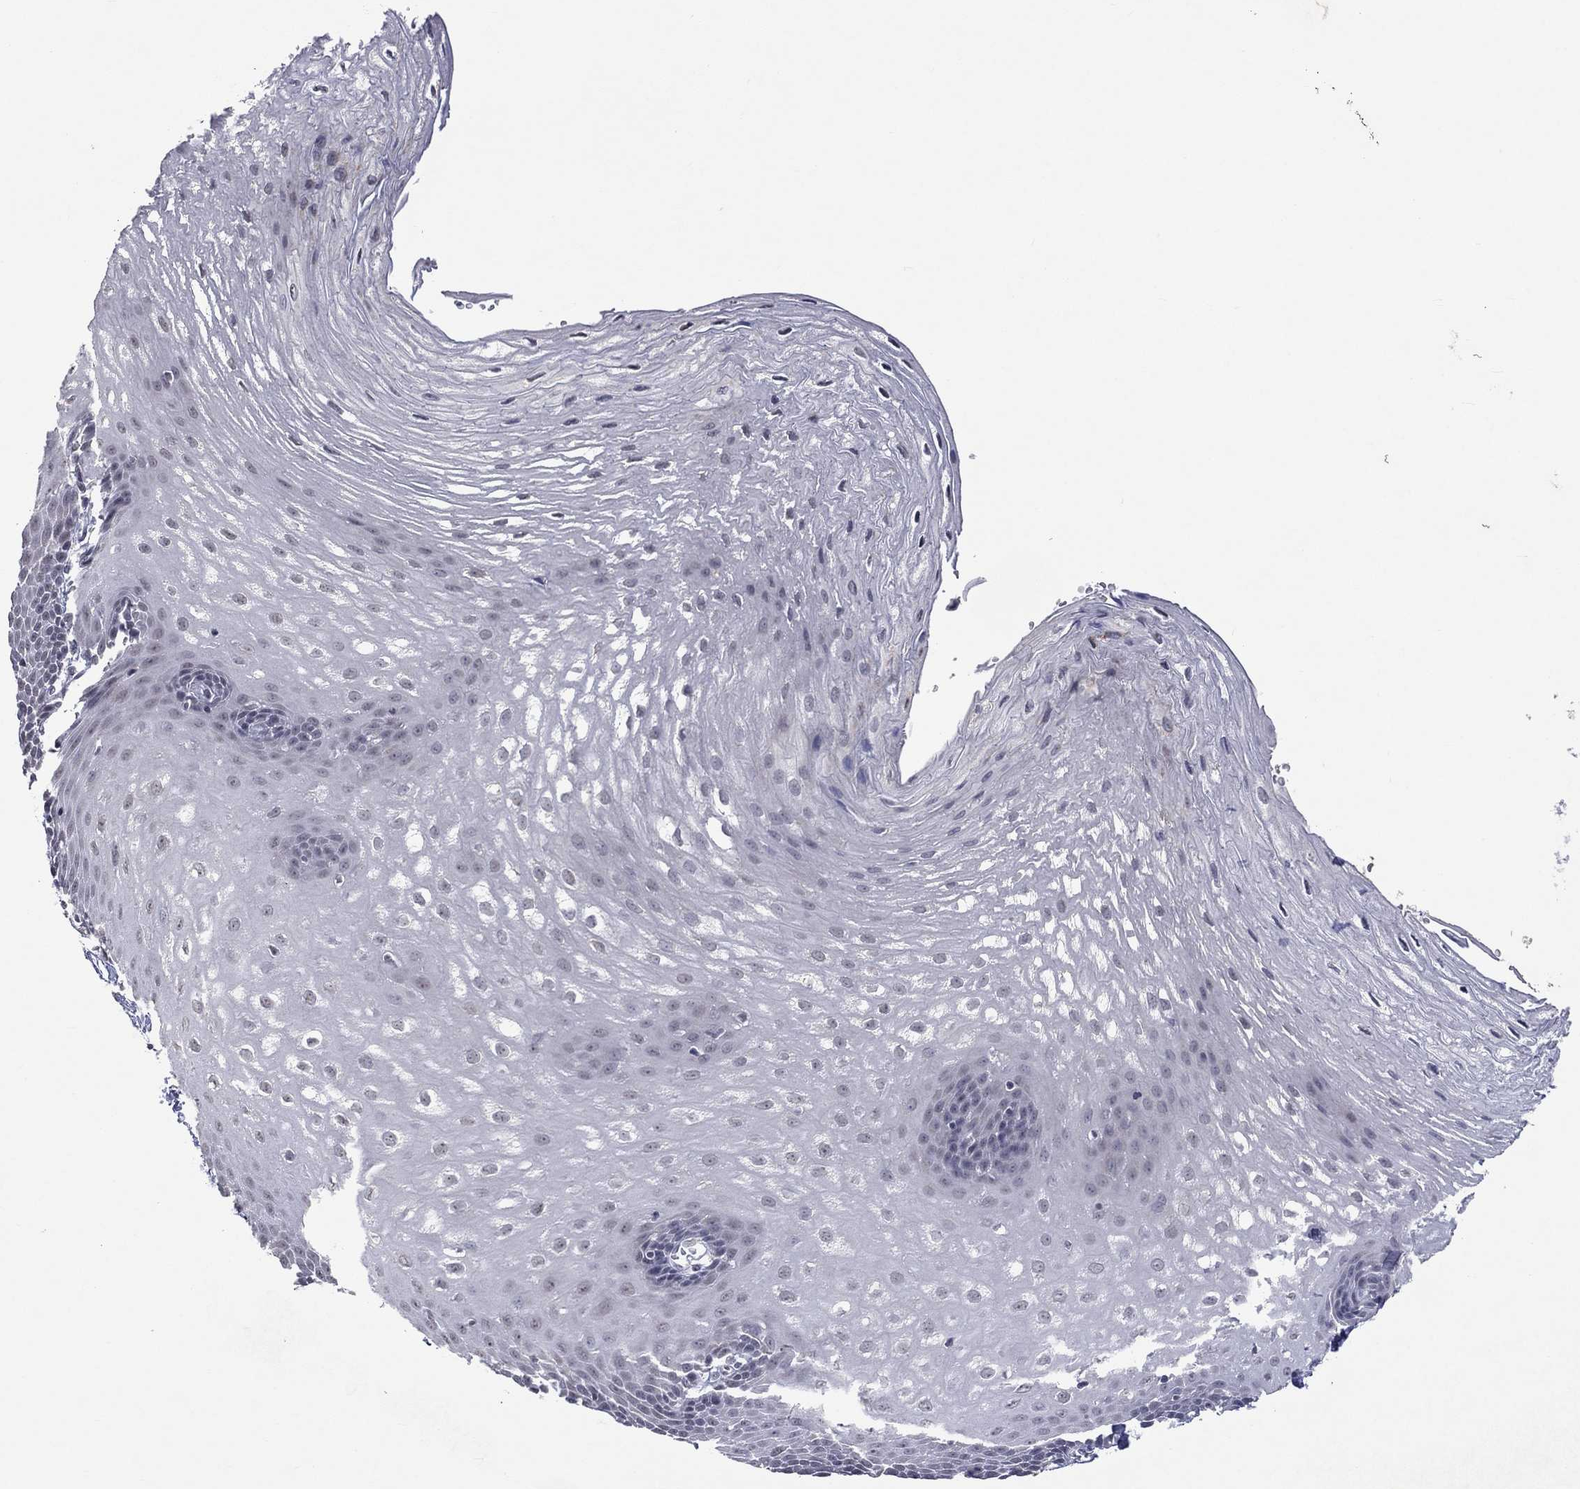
{"staining": {"intensity": "negative", "quantity": "none", "location": "none"}, "tissue": "esophagus", "cell_type": "Squamous epithelial cells", "image_type": "normal", "snomed": [{"axis": "morphology", "description": "Normal tissue, NOS"}, {"axis": "topography", "description": "Esophagus"}], "caption": "Immunohistochemistry (IHC) histopathology image of normal human esophagus stained for a protein (brown), which demonstrates no positivity in squamous epithelial cells.", "gene": "TMEM143", "patient": {"sex": "male", "age": 72}}